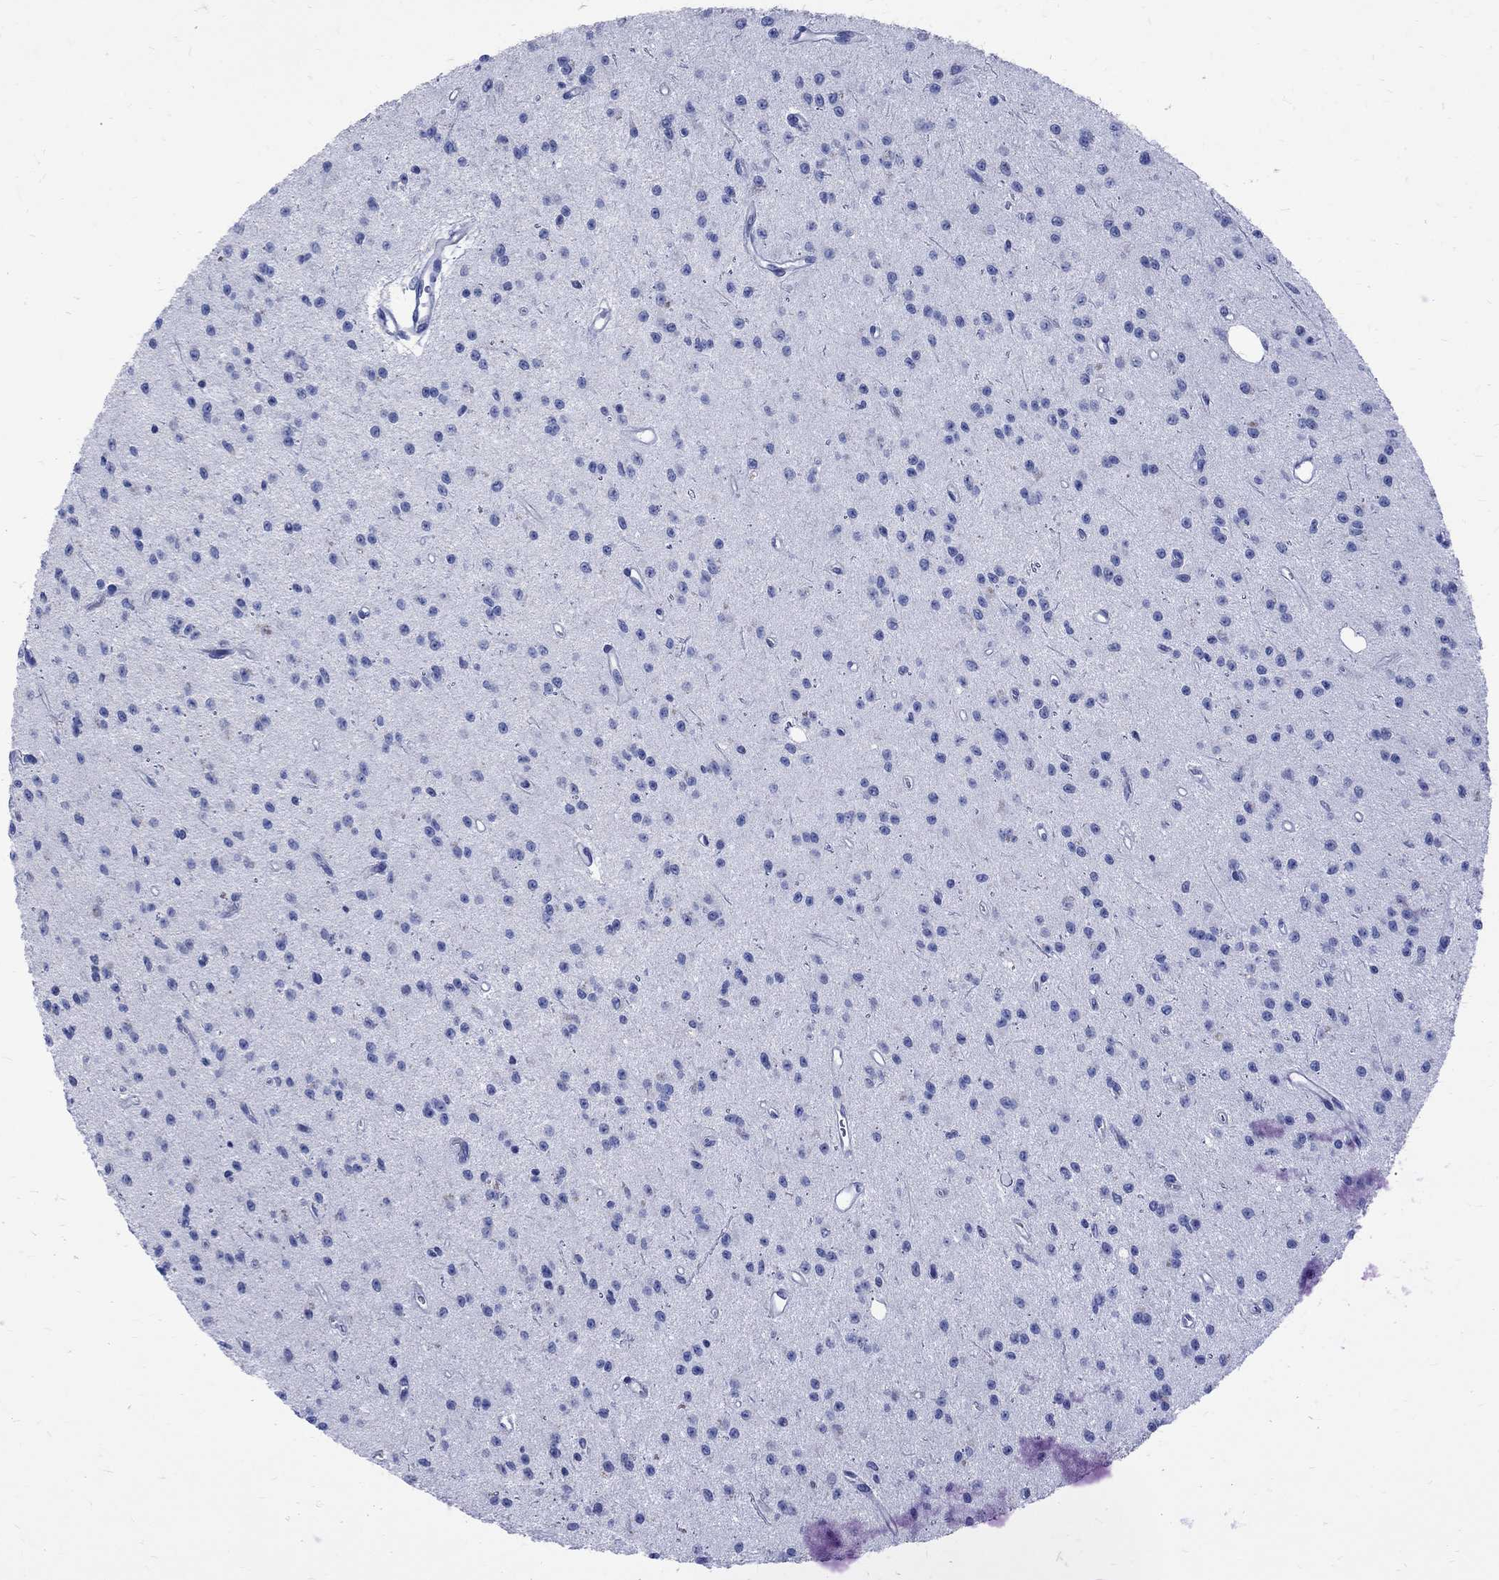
{"staining": {"intensity": "negative", "quantity": "none", "location": "none"}, "tissue": "glioma", "cell_type": "Tumor cells", "image_type": "cancer", "snomed": [{"axis": "morphology", "description": "Glioma, malignant, Low grade"}, {"axis": "topography", "description": "Brain"}], "caption": "Malignant low-grade glioma stained for a protein using immunohistochemistry exhibits no expression tumor cells.", "gene": "MAGEB6", "patient": {"sex": "female", "age": 45}}